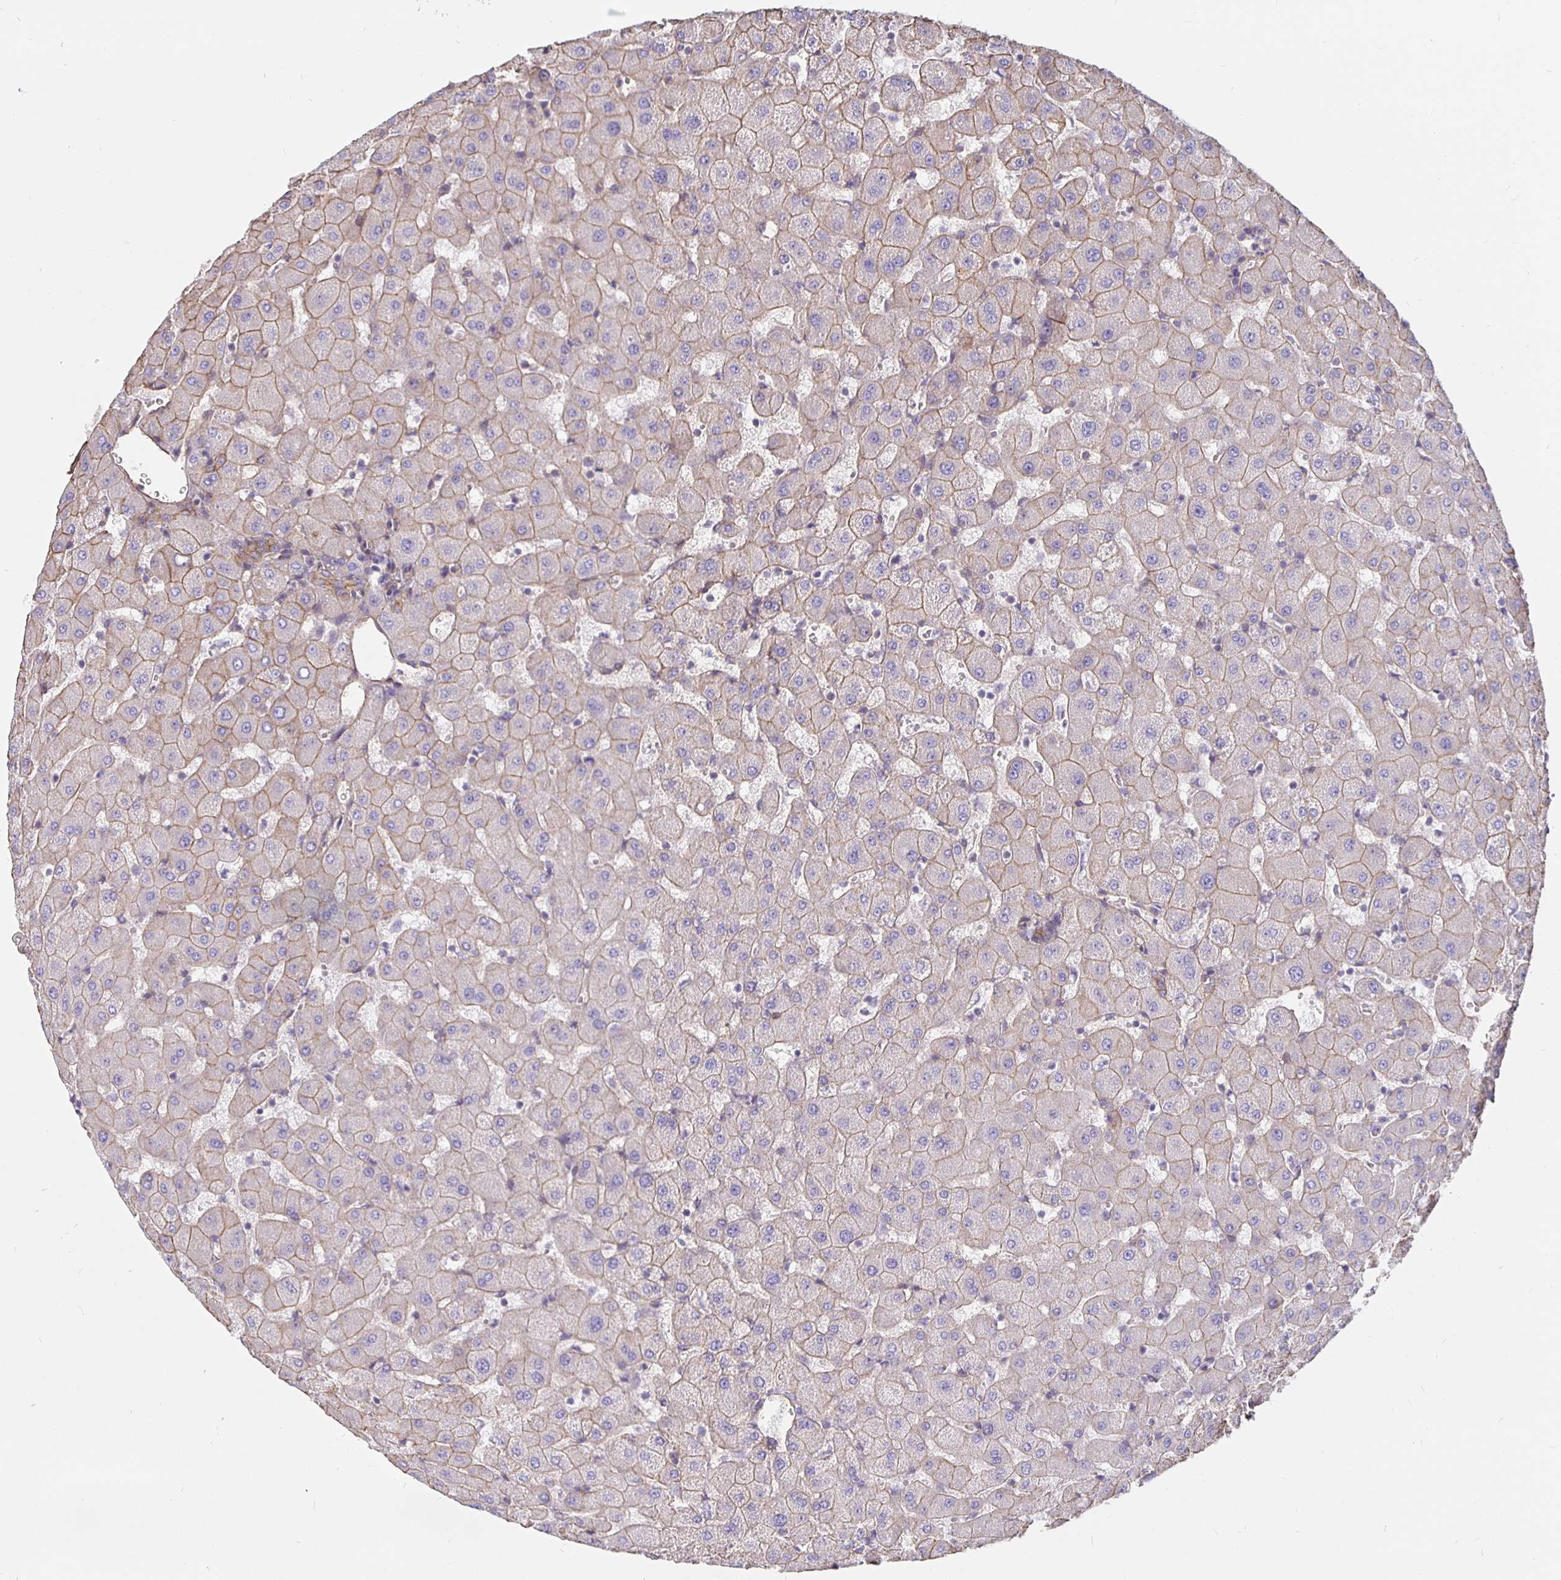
{"staining": {"intensity": "moderate", "quantity": "<25%", "location": "cytoplasmic/membranous"}, "tissue": "liver", "cell_type": "Cholangiocytes", "image_type": "normal", "snomed": [{"axis": "morphology", "description": "Normal tissue, NOS"}, {"axis": "topography", "description": "Liver"}], "caption": "A micrograph showing moderate cytoplasmic/membranous positivity in approximately <25% of cholangiocytes in normal liver, as visualized by brown immunohistochemical staining.", "gene": "ARHGEF39", "patient": {"sex": "female", "age": 63}}